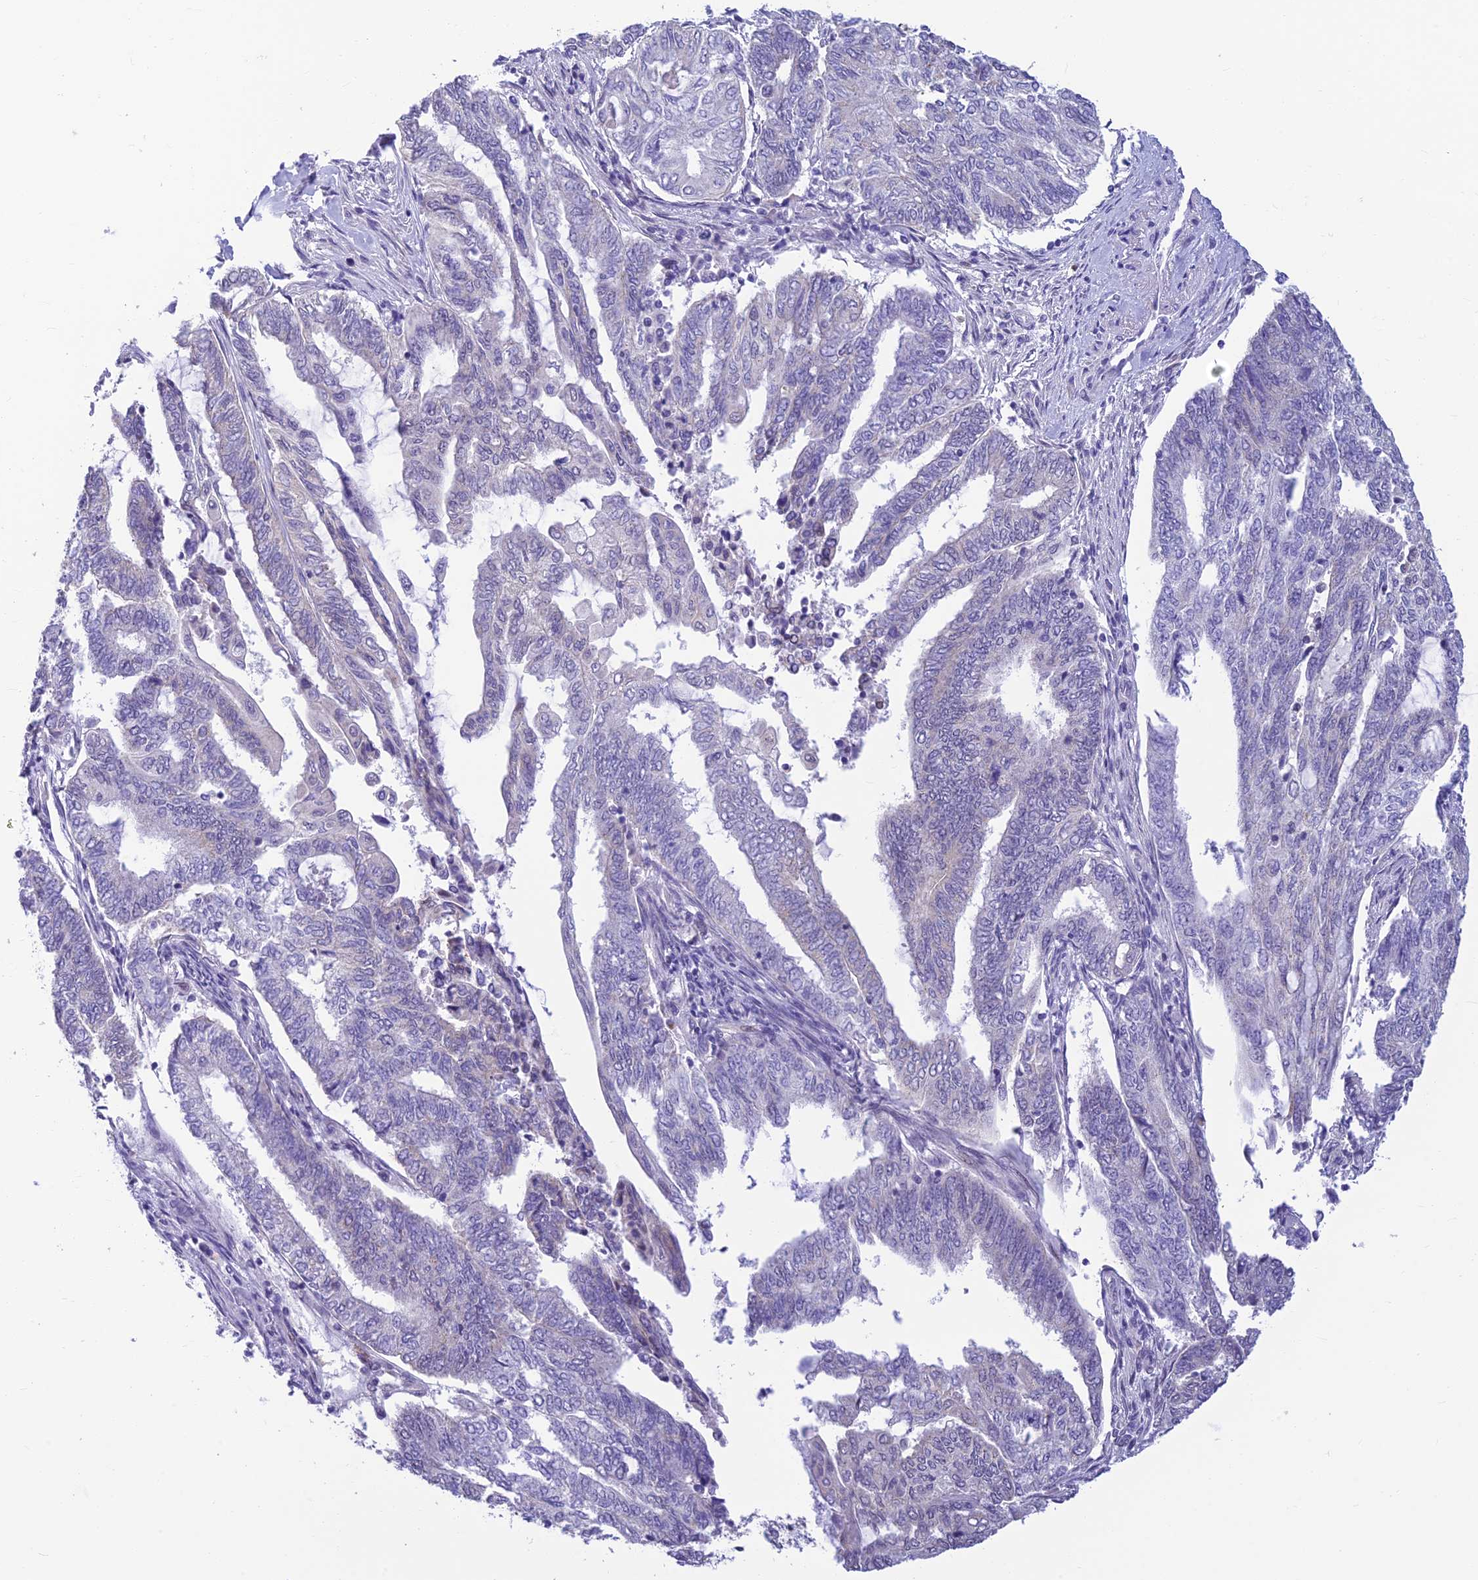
{"staining": {"intensity": "negative", "quantity": "none", "location": "none"}, "tissue": "endometrial cancer", "cell_type": "Tumor cells", "image_type": "cancer", "snomed": [{"axis": "morphology", "description": "Adenocarcinoma, NOS"}, {"axis": "topography", "description": "Uterus"}, {"axis": "topography", "description": "Endometrium"}], "caption": "IHC histopathology image of neoplastic tissue: human endometrial adenocarcinoma stained with DAB shows no significant protein staining in tumor cells. Brightfield microscopy of immunohistochemistry (IHC) stained with DAB (3,3'-diaminobenzidine) (brown) and hematoxylin (blue), captured at high magnification.", "gene": "INKA1", "patient": {"sex": "female", "age": 70}}